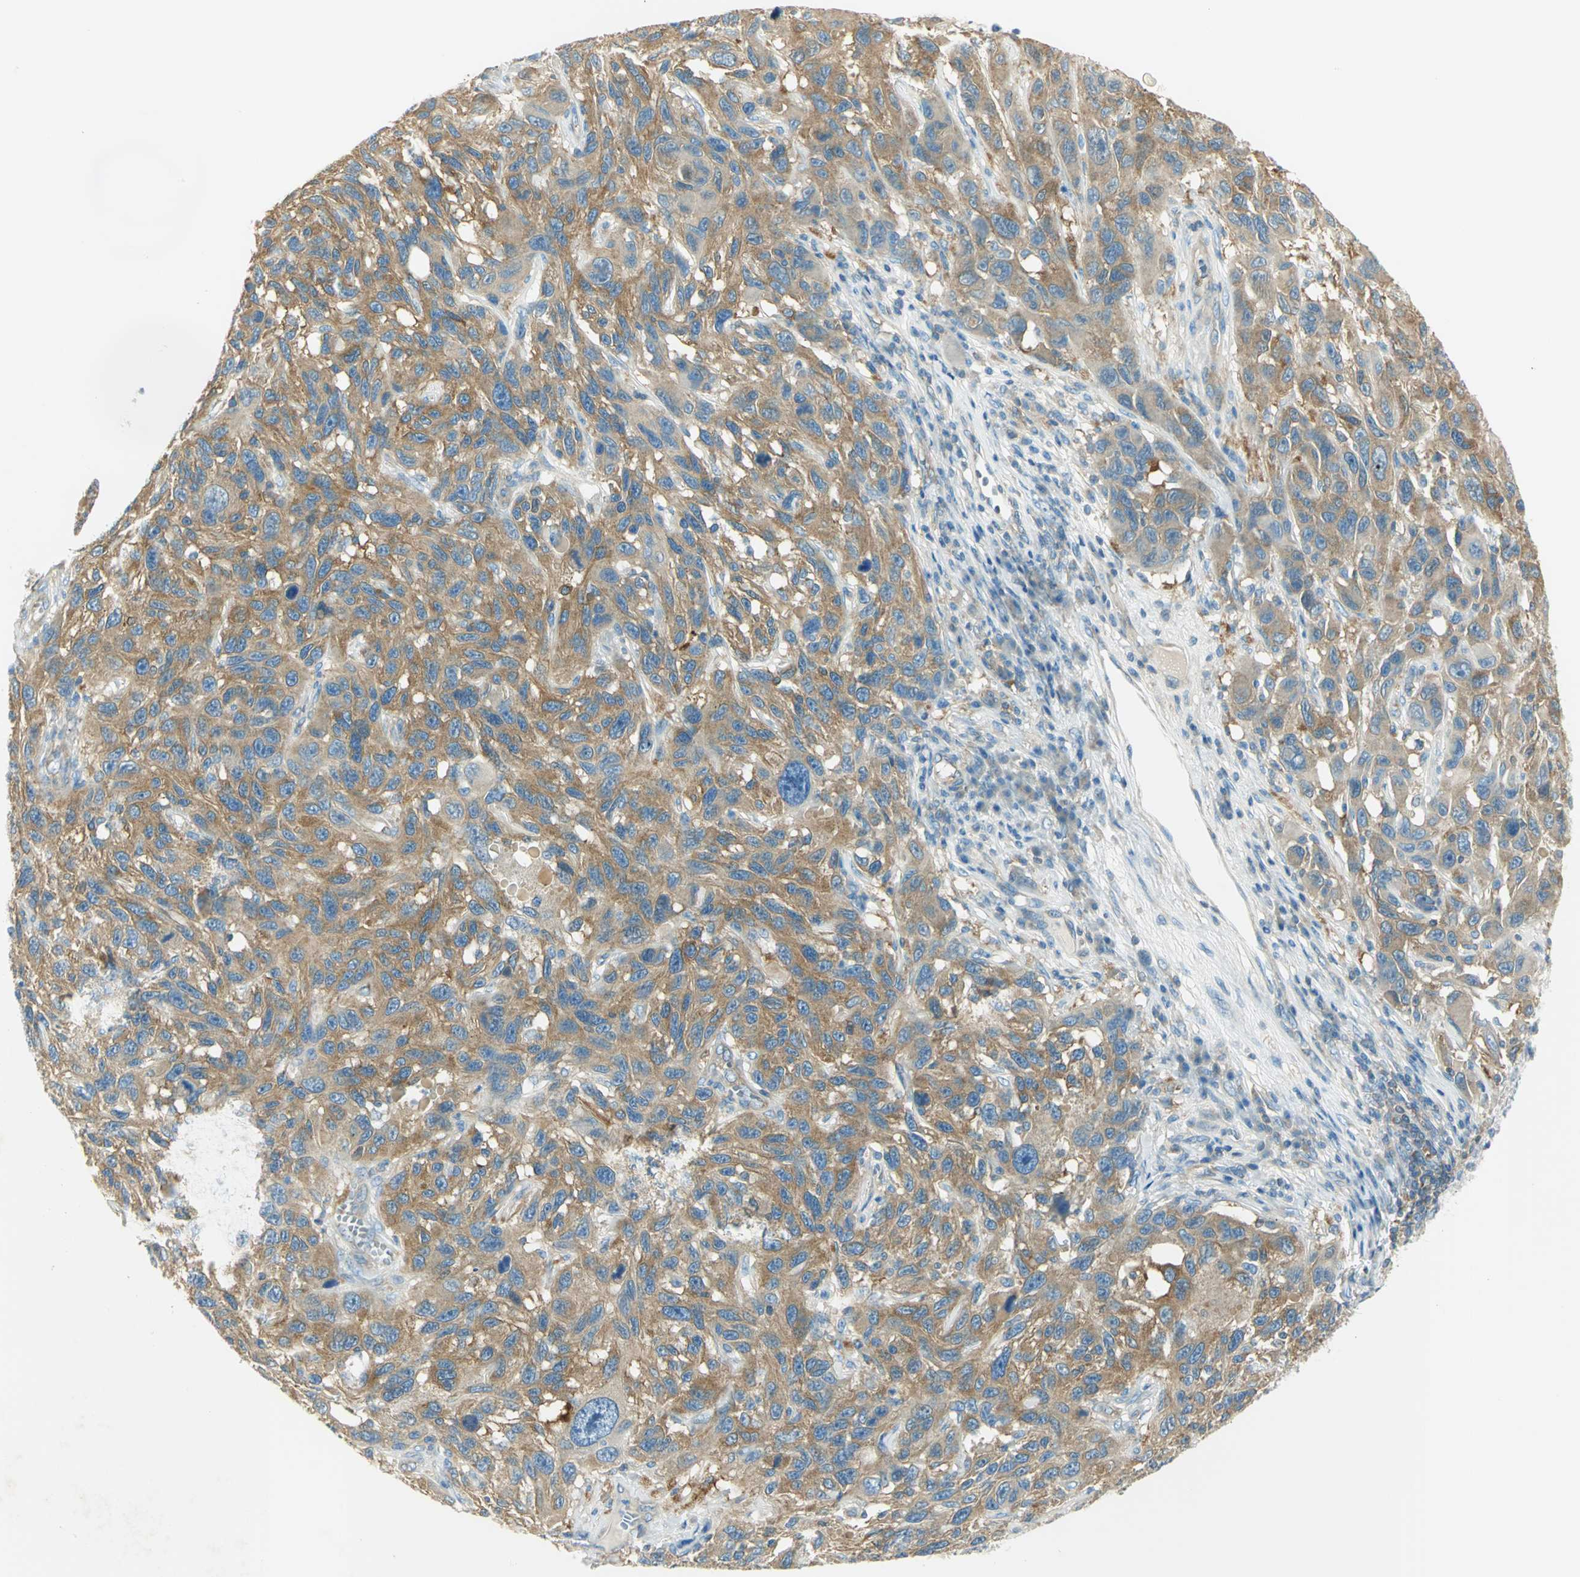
{"staining": {"intensity": "strong", "quantity": ">75%", "location": "cytoplasmic/membranous"}, "tissue": "melanoma", "cell_type": "Tumor cells", "image_type": "cancer", "snomed": [{"axis": "morphology", "description": "Malignant melanoma, NOS"}, {"axis": "topography", "description": "Skin"}], "caption": "Human malignant melanoma stained for a protein (brown) reveals strong cytoplasmic/membranous positive staining in about >75% of tumor cells.", "gene": "TSC22D2", "patient": {"sex": "male", "age": 53}}